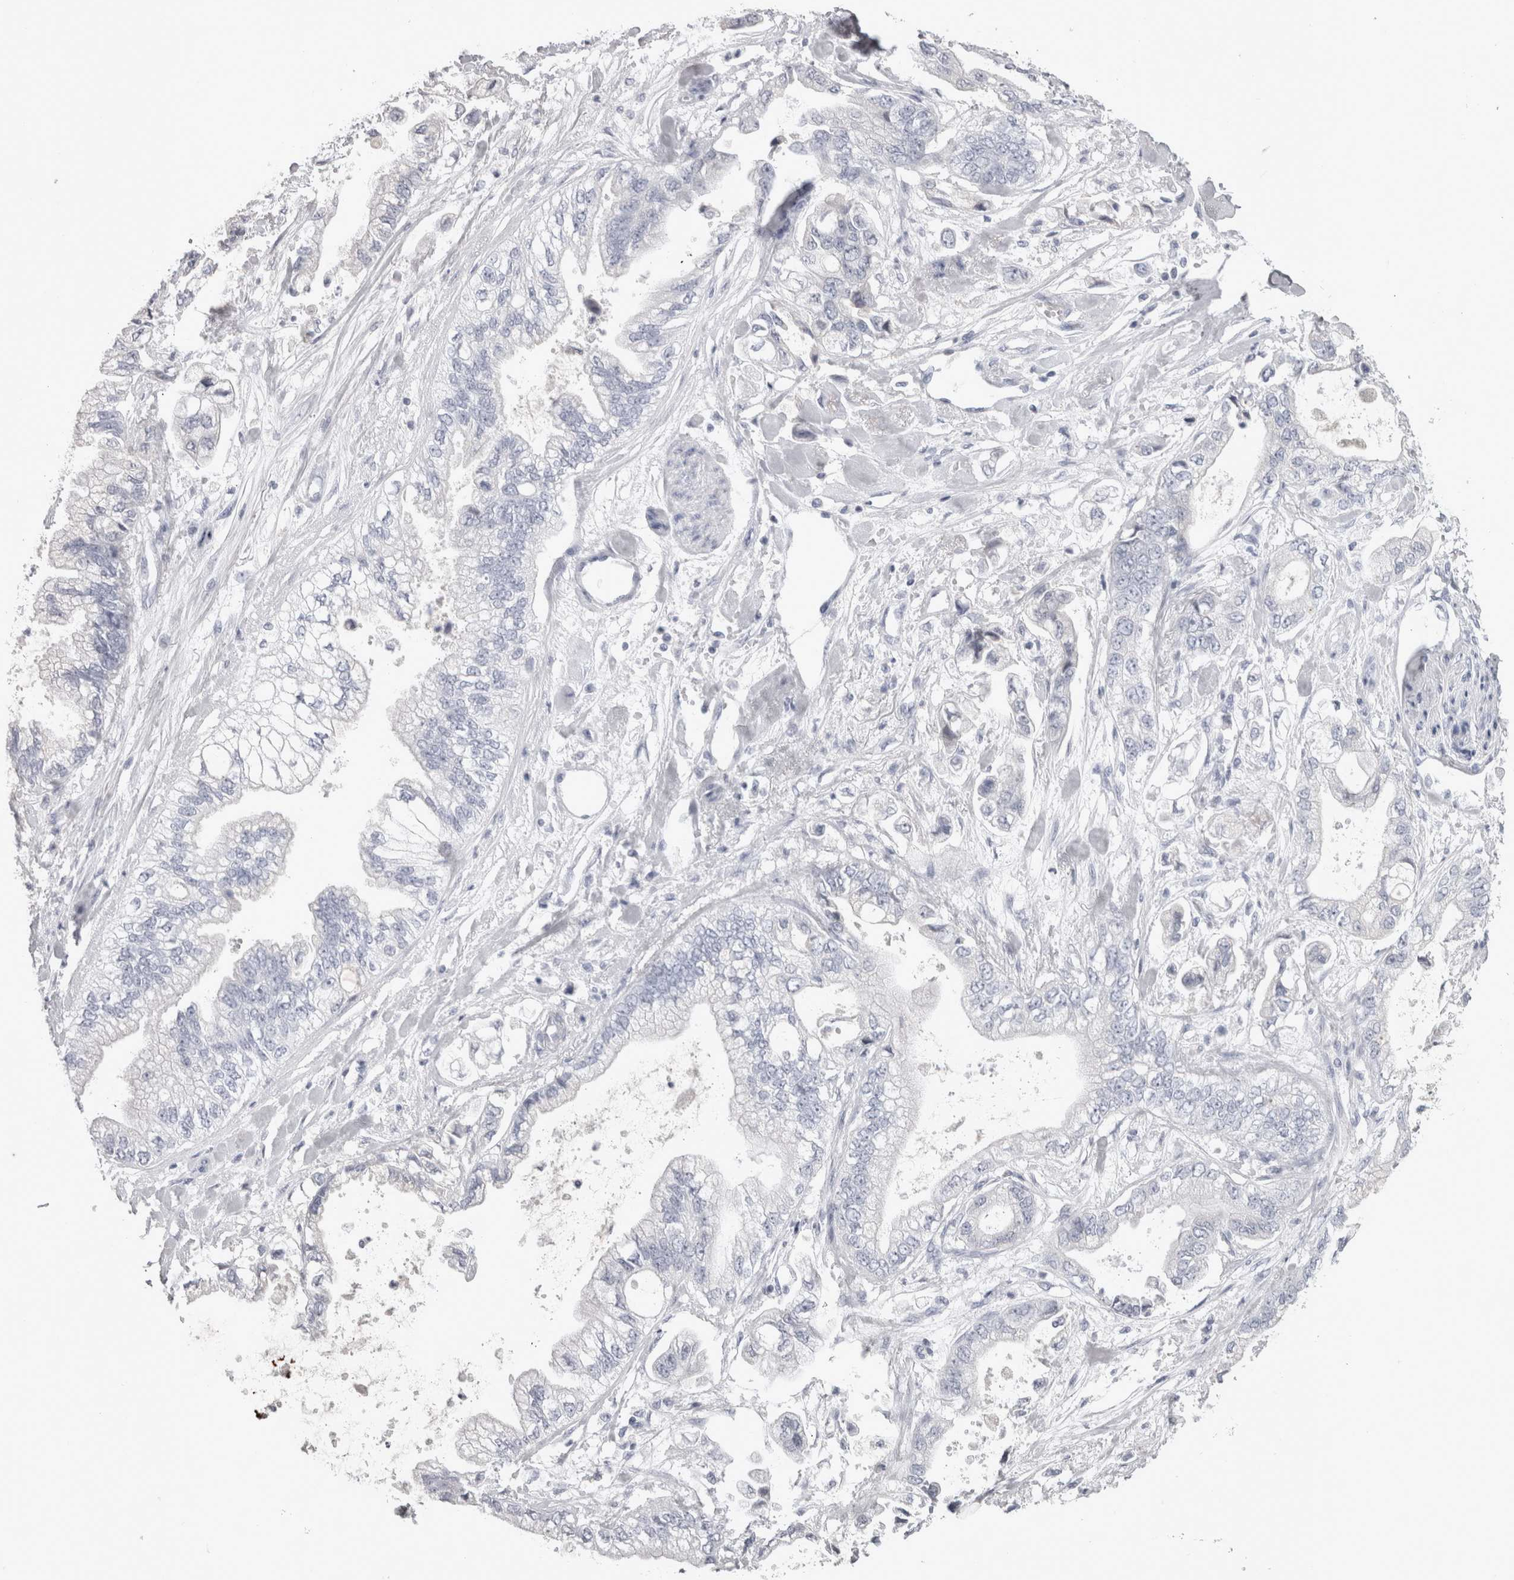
{"staining": {"intensity": "negative", "quantity": "none", "location": "none"}, "tissue": "stomach cancer", "cell_type": "Tumor cells", "image_type": "cancer", "snomed": [{"axis": "morphology", "description": "Normal tissue, NOS"}, {"axis": "morphology", "description": "Adenocarcinoma, NOS"}, {"axis": "topography", "description": "Stomach"}], "caption": "High magnification brightfield microscopy of stomach cancer (adenocarcinoma) stained with DAB (brown) and counterstained with hematoxylin (blue): tumor cells show no significant positivity.", "gene": "ADAM2", "patient": {"sex": "male", "age": 62}}